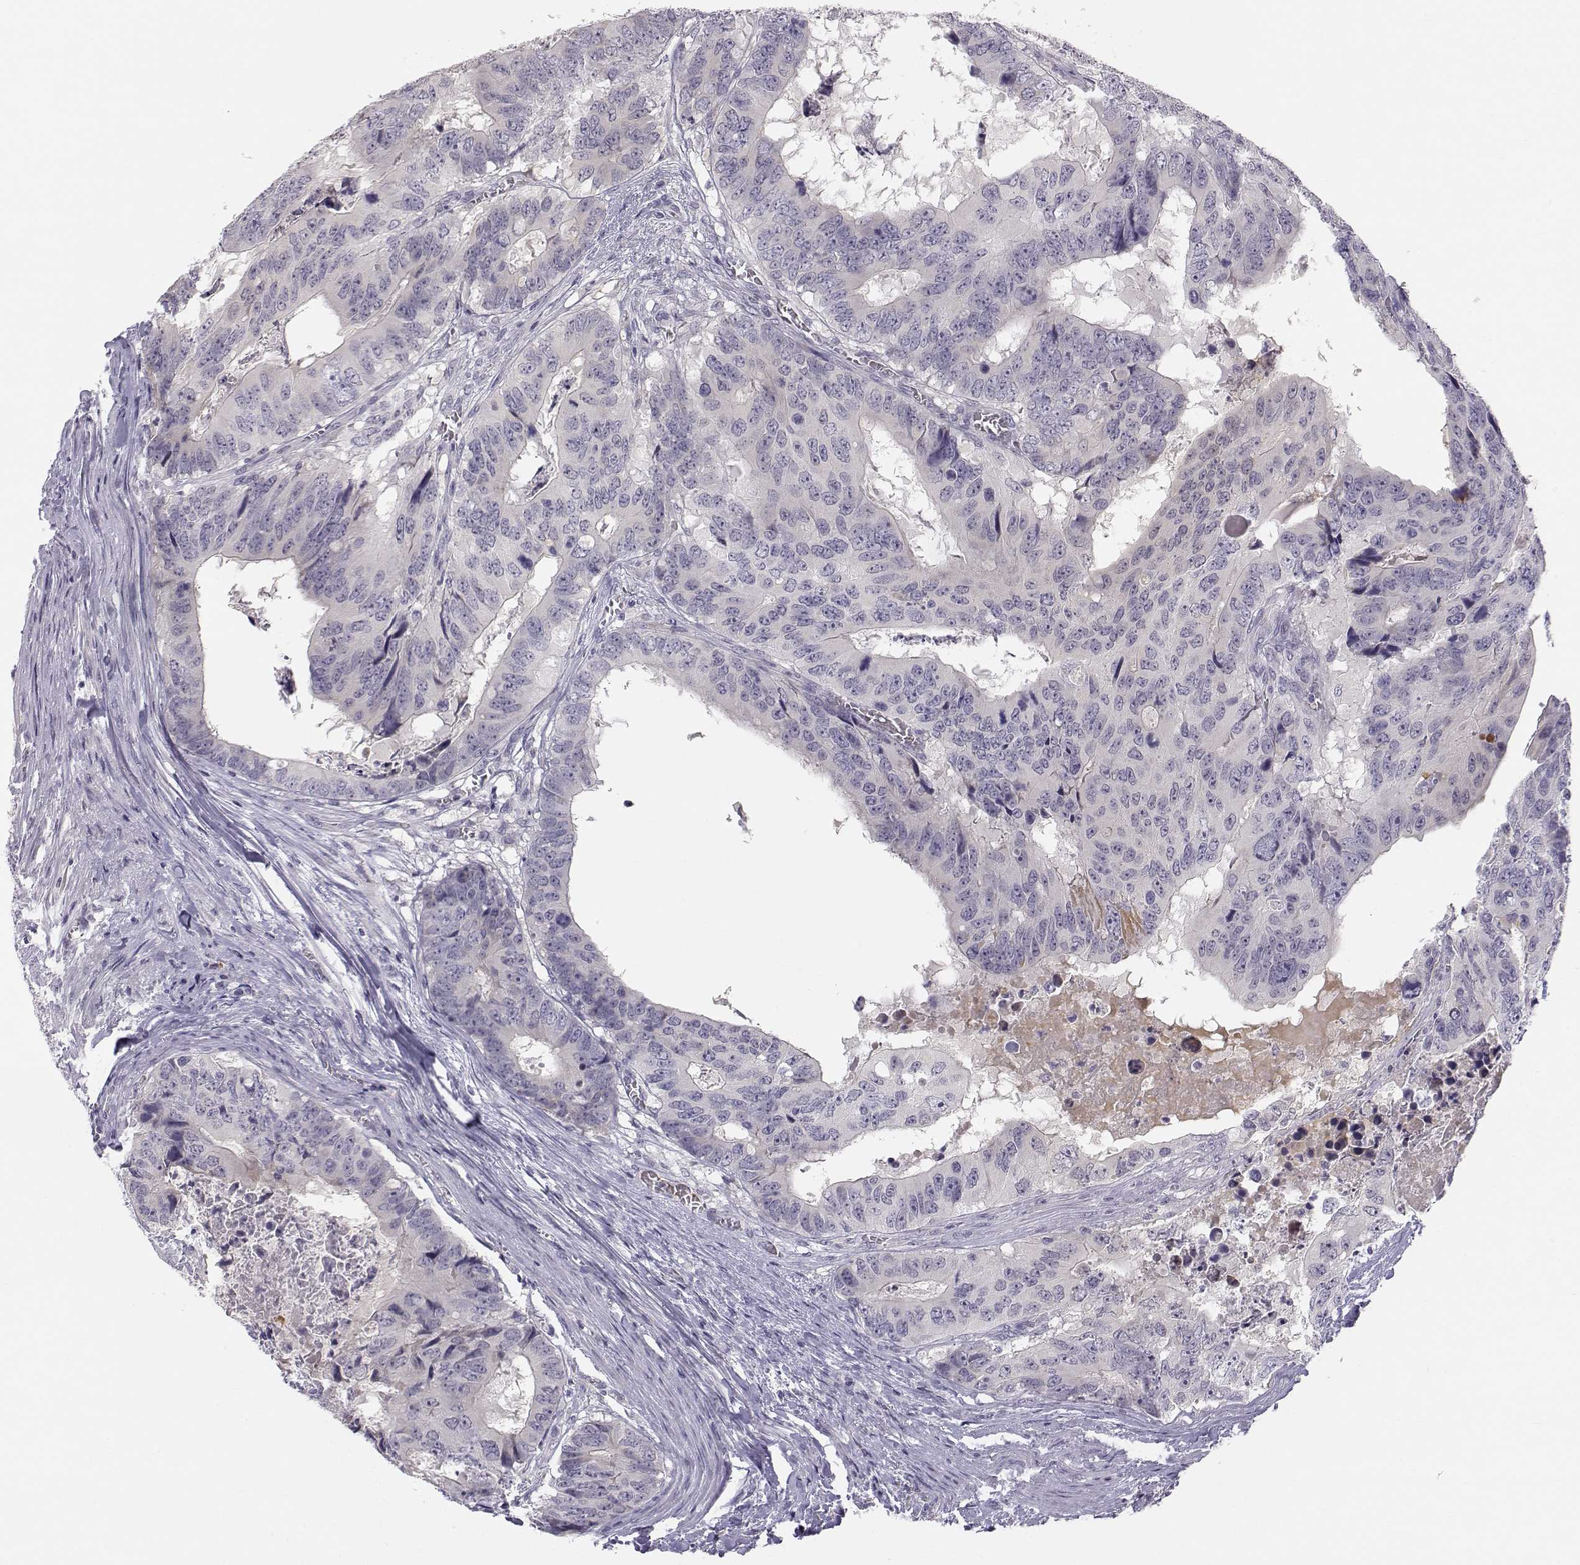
{"staining": {"intensity": "moderate", "quantity": "<25%", "location": "cytoplasmic/membranous"}, "tissue": "colorectal cancer", "cell_type": "Tumor cells", "image_type": "cancer", "snomed": [{"axis": "morphology", "description": "Adenocarcinoma, NOS"}, {"axis": "topography", "description": "Colon"}], "caption": "Colorectal cancer (adenocarcinoma) tissue demonstrates moderate cytoplasmic/membranous positivity in about <25% of tumor cells, visualized by immunohistochemistry.", "gene": "ACSL6", "patient": {"sex": "male", "age": 79}}